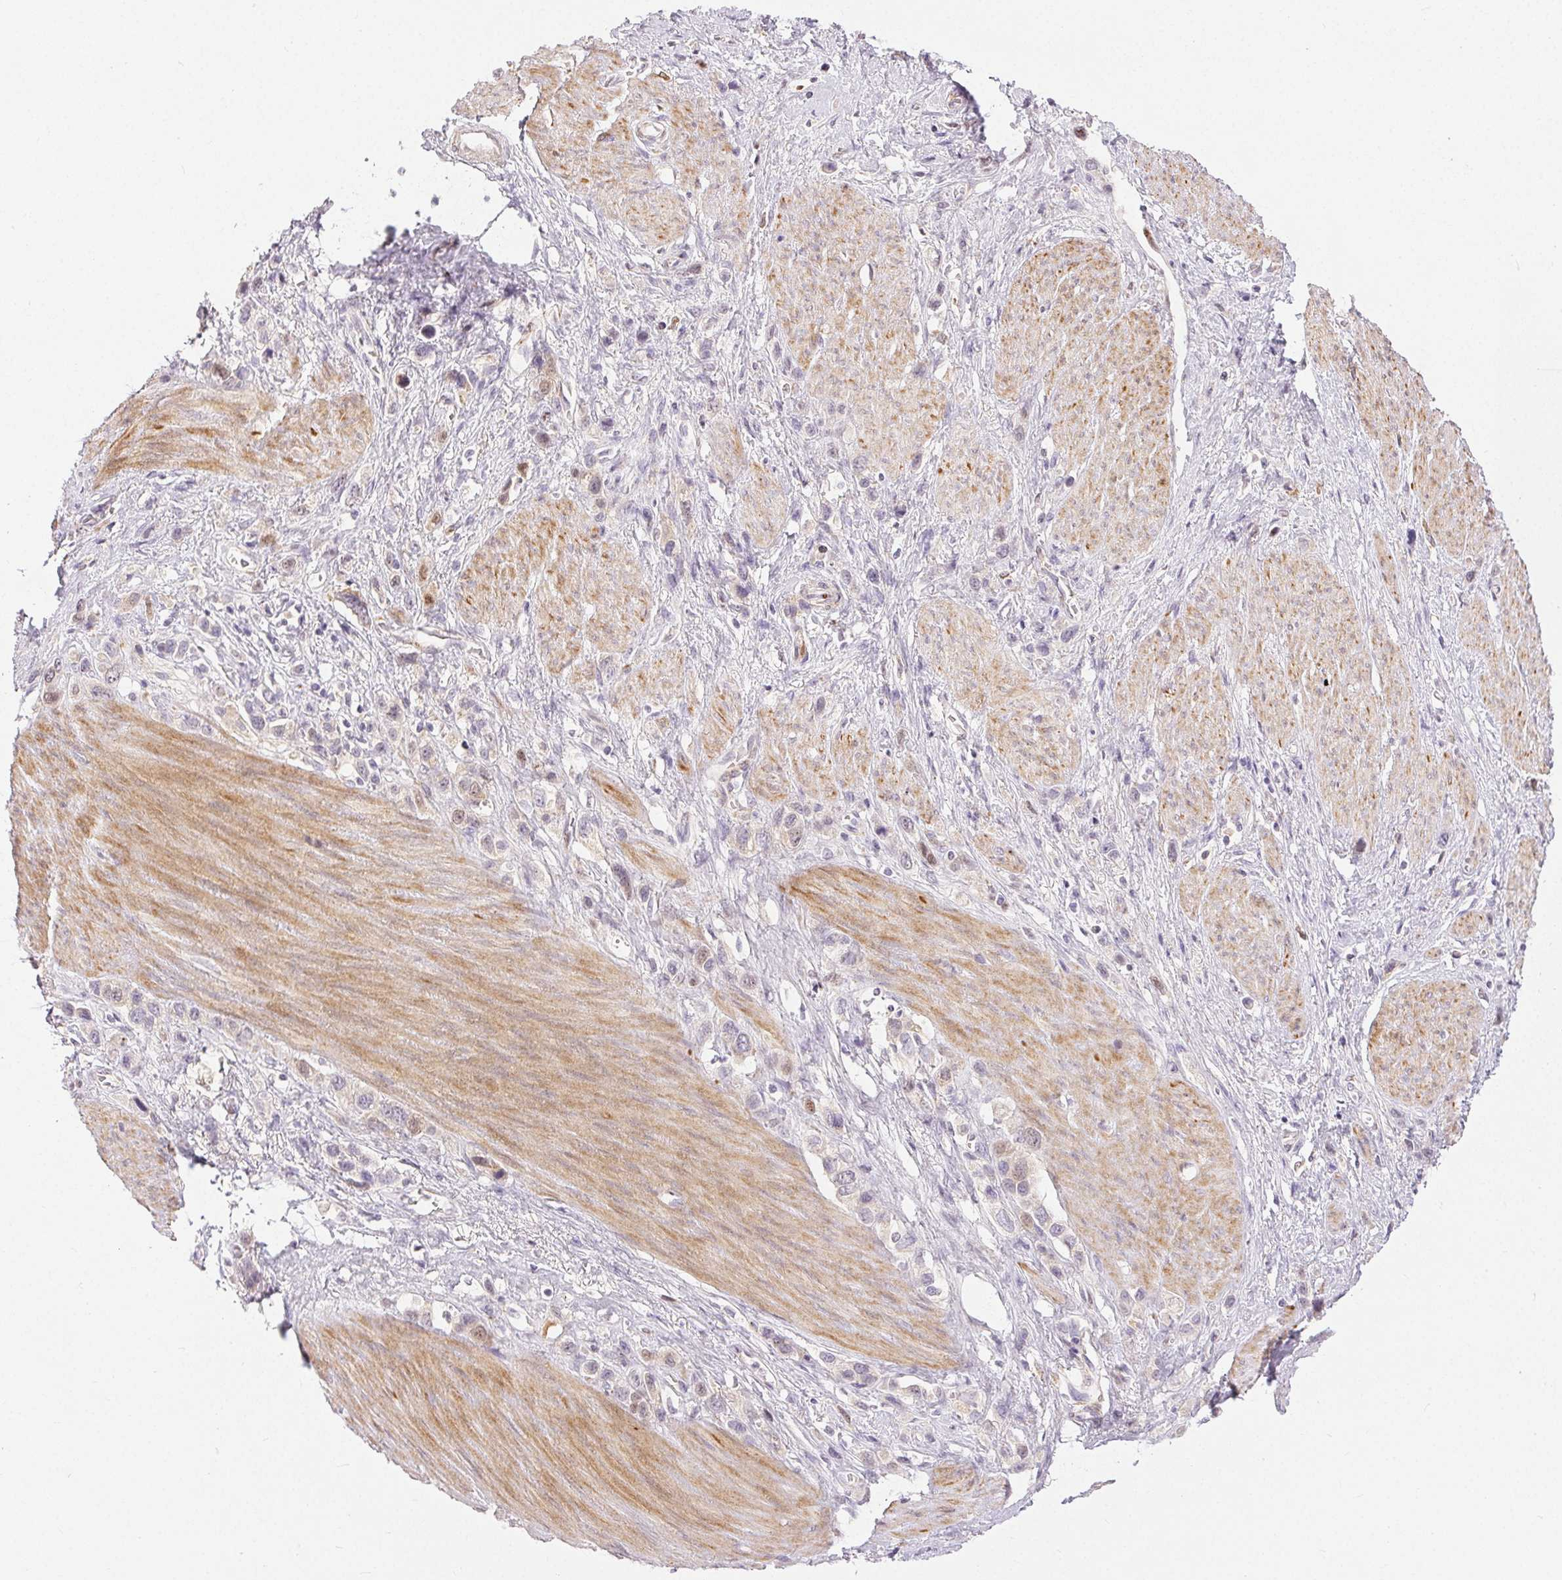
{"staining": {"intensity": "negative", "quantity": "none", "location": "none"}, "tissue": "stomach cancer", "cell_type": "Tumor cells", "image_type": "cancer", "snomed": [{"axis": "morphology", "description": "Adenocarcinoma, NOS"}, {"axis": "topography", "description": "Stomach"}], "caption": "The micrograph shows no staining of tumor cells in stomach cancer.", "gene": "RPGRIP1", "patient": {"sex": "female", "age": 65}}